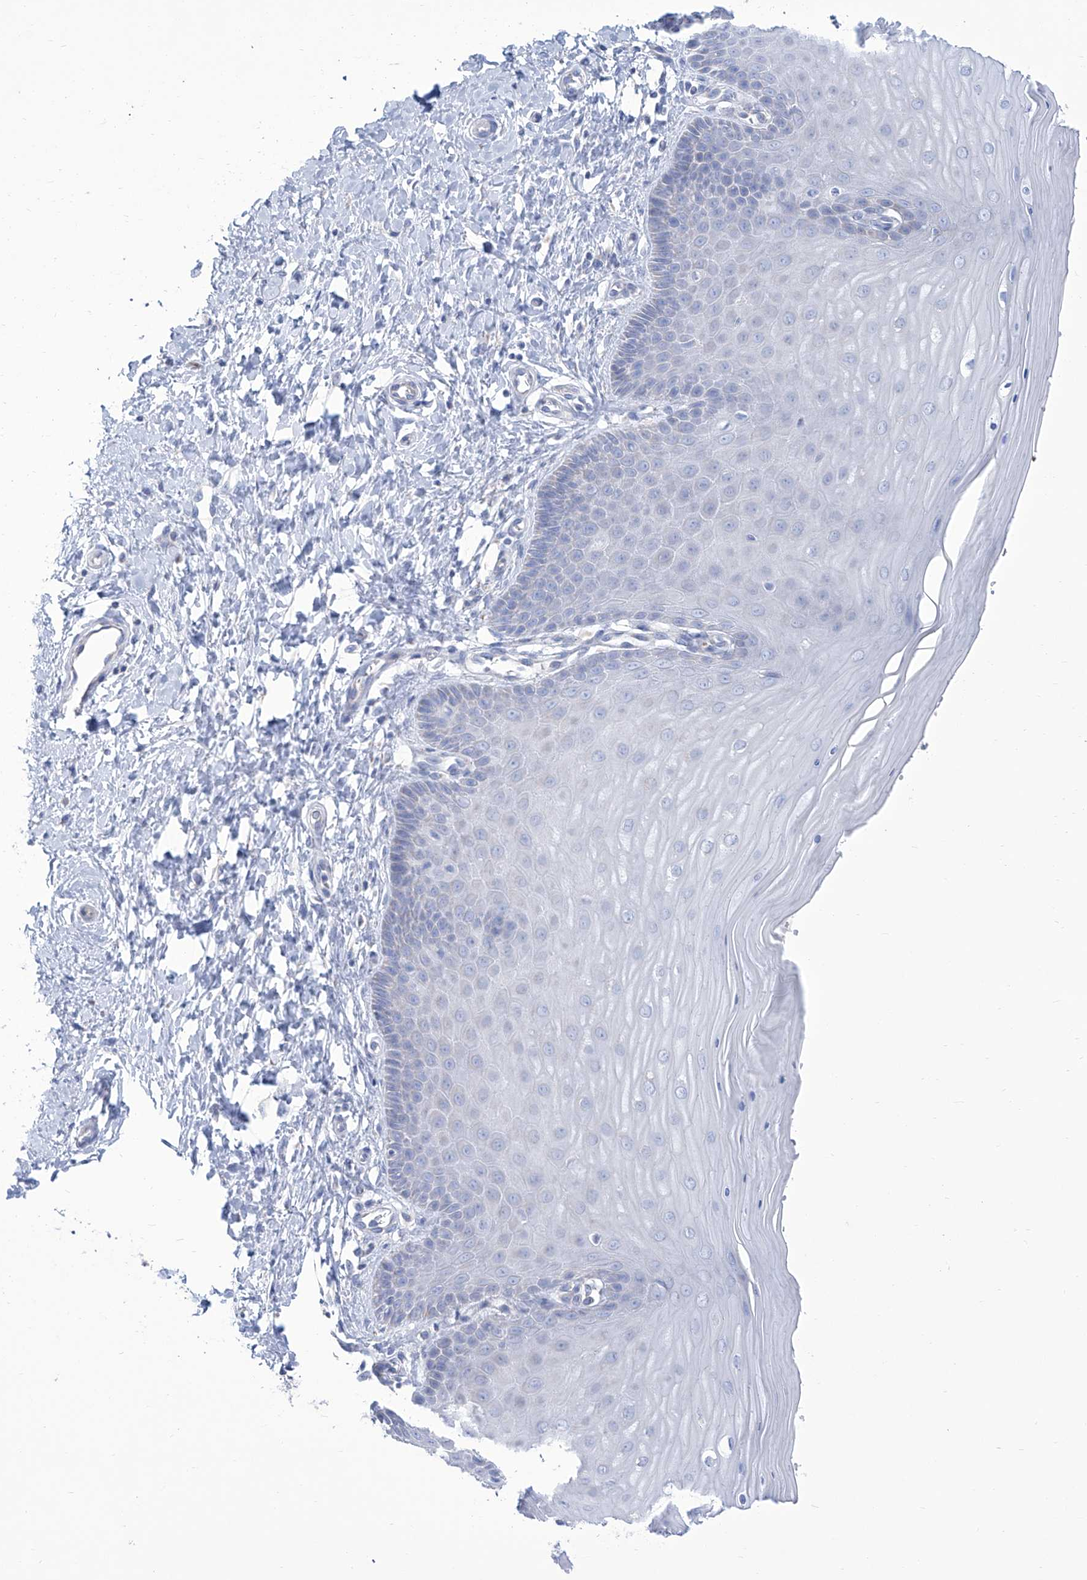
{"staining": {"intensity": "moderate", "quantity": ">75%", "location": "cytoplasmic/membranous"}, "tissue": "cervix", "cell_type": "Glandular cells", "image_type": "normal", "snomed": [{"axis": "morphology", "description": "Normal tissue, NOS"}, {"axis": "topography", "description": "Cervix"}], "caption": "This micrograph shows IHC staining of benign cervix, with medium moderate cytoplasmic/membranous positivity in about >75% of glandular cells.", "gene": "ALDH6A1", "patient": {"sex": "female", "age": 55}}